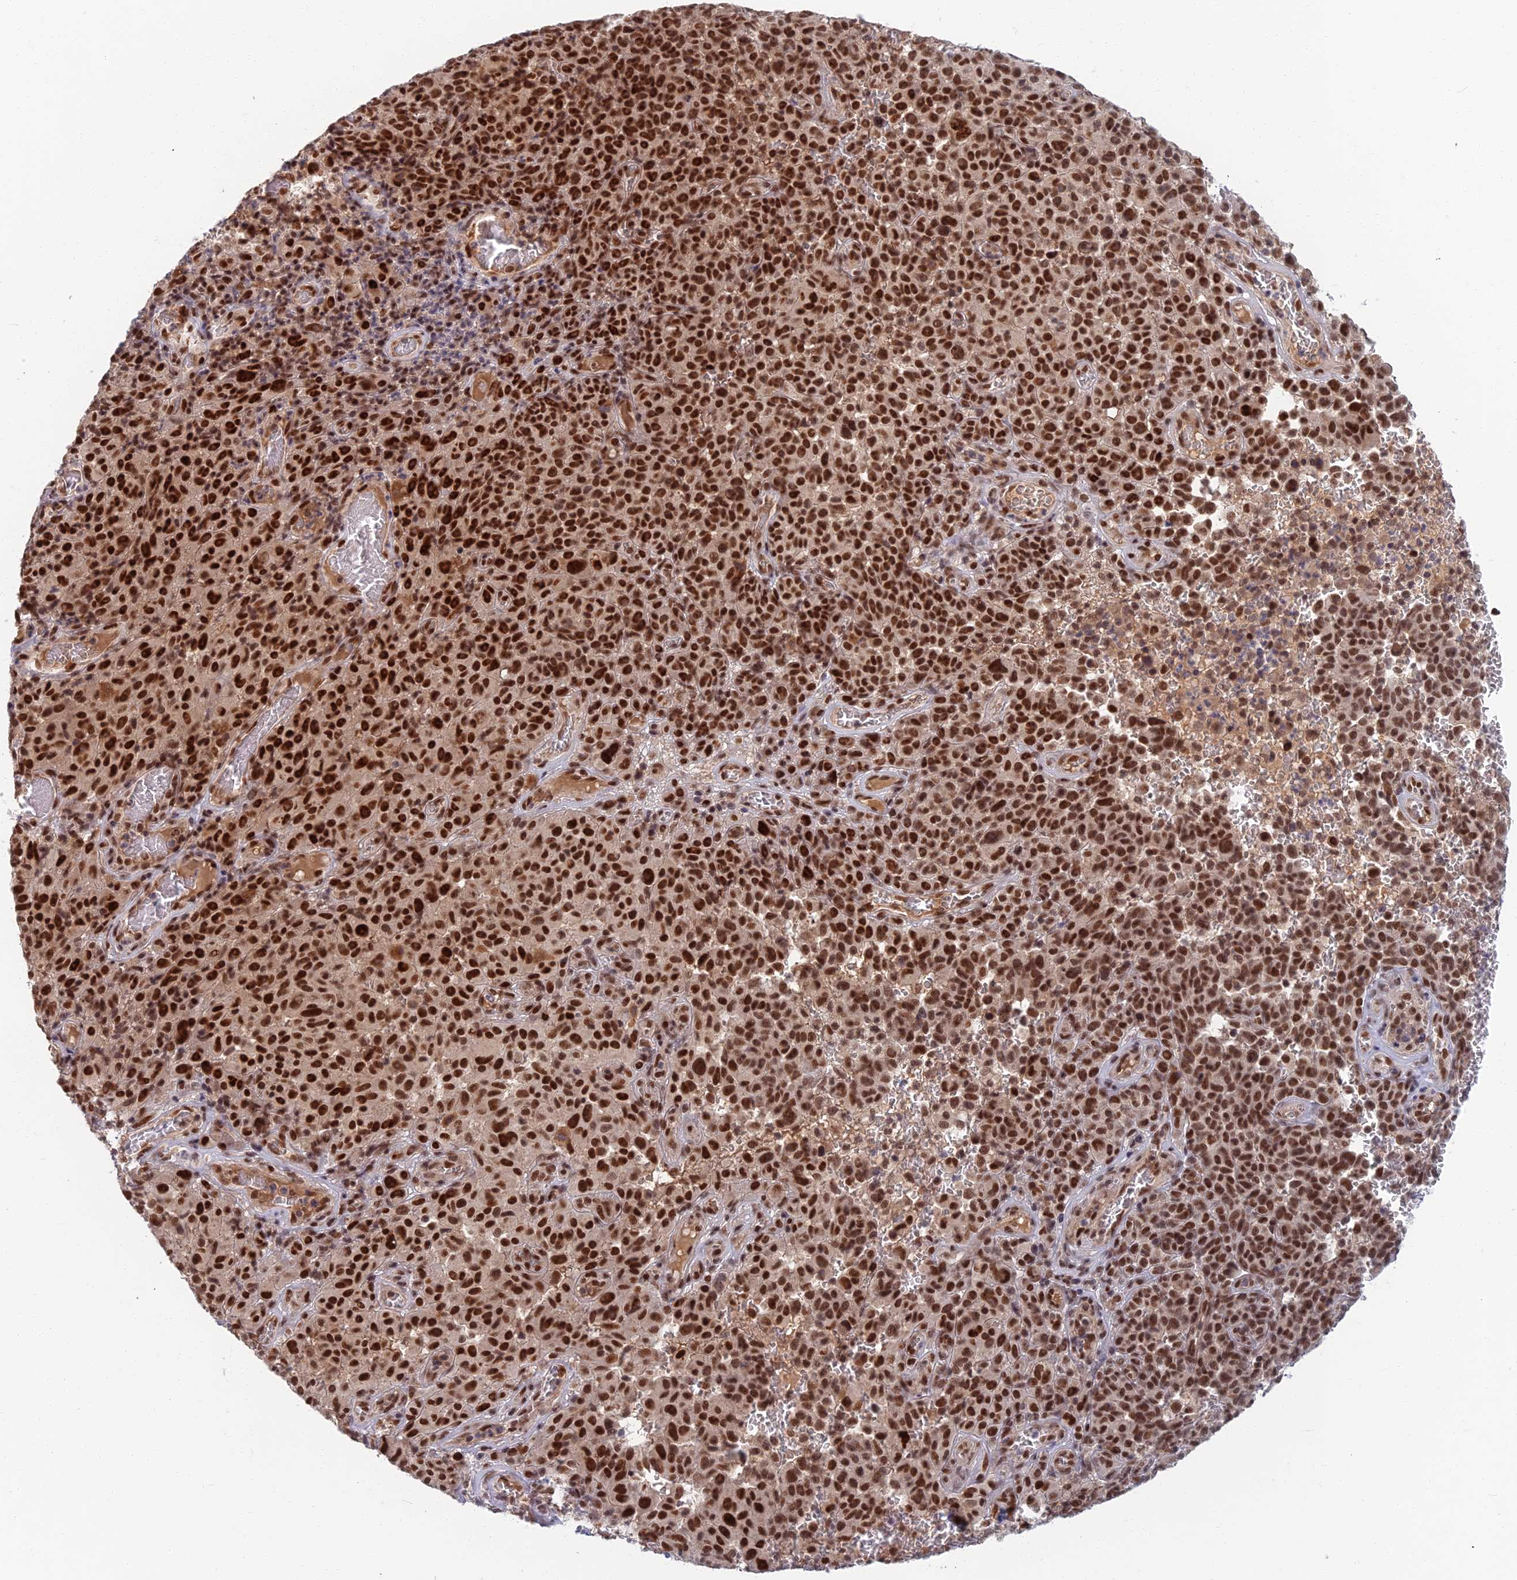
{"staining": {"intensity": "strong", "quantity": ">75%", "location": "nuclear"}, "tissue": "melanoma", "cell_type": "Tumor cells", "image_type": "cancer", "snomed": [{"axis": "morphology", "description": "Malignant melanoma, NOS"}, {"axis": "topography", "description": "Skin"}], "caption": "DAB immunohistochemical staining of malignant melanoma demonstrates strong nuclear protein expression in about >75% of tumor cells.", "gene": "TCEA2", "patient": {"sex": "female", "age": 82}}